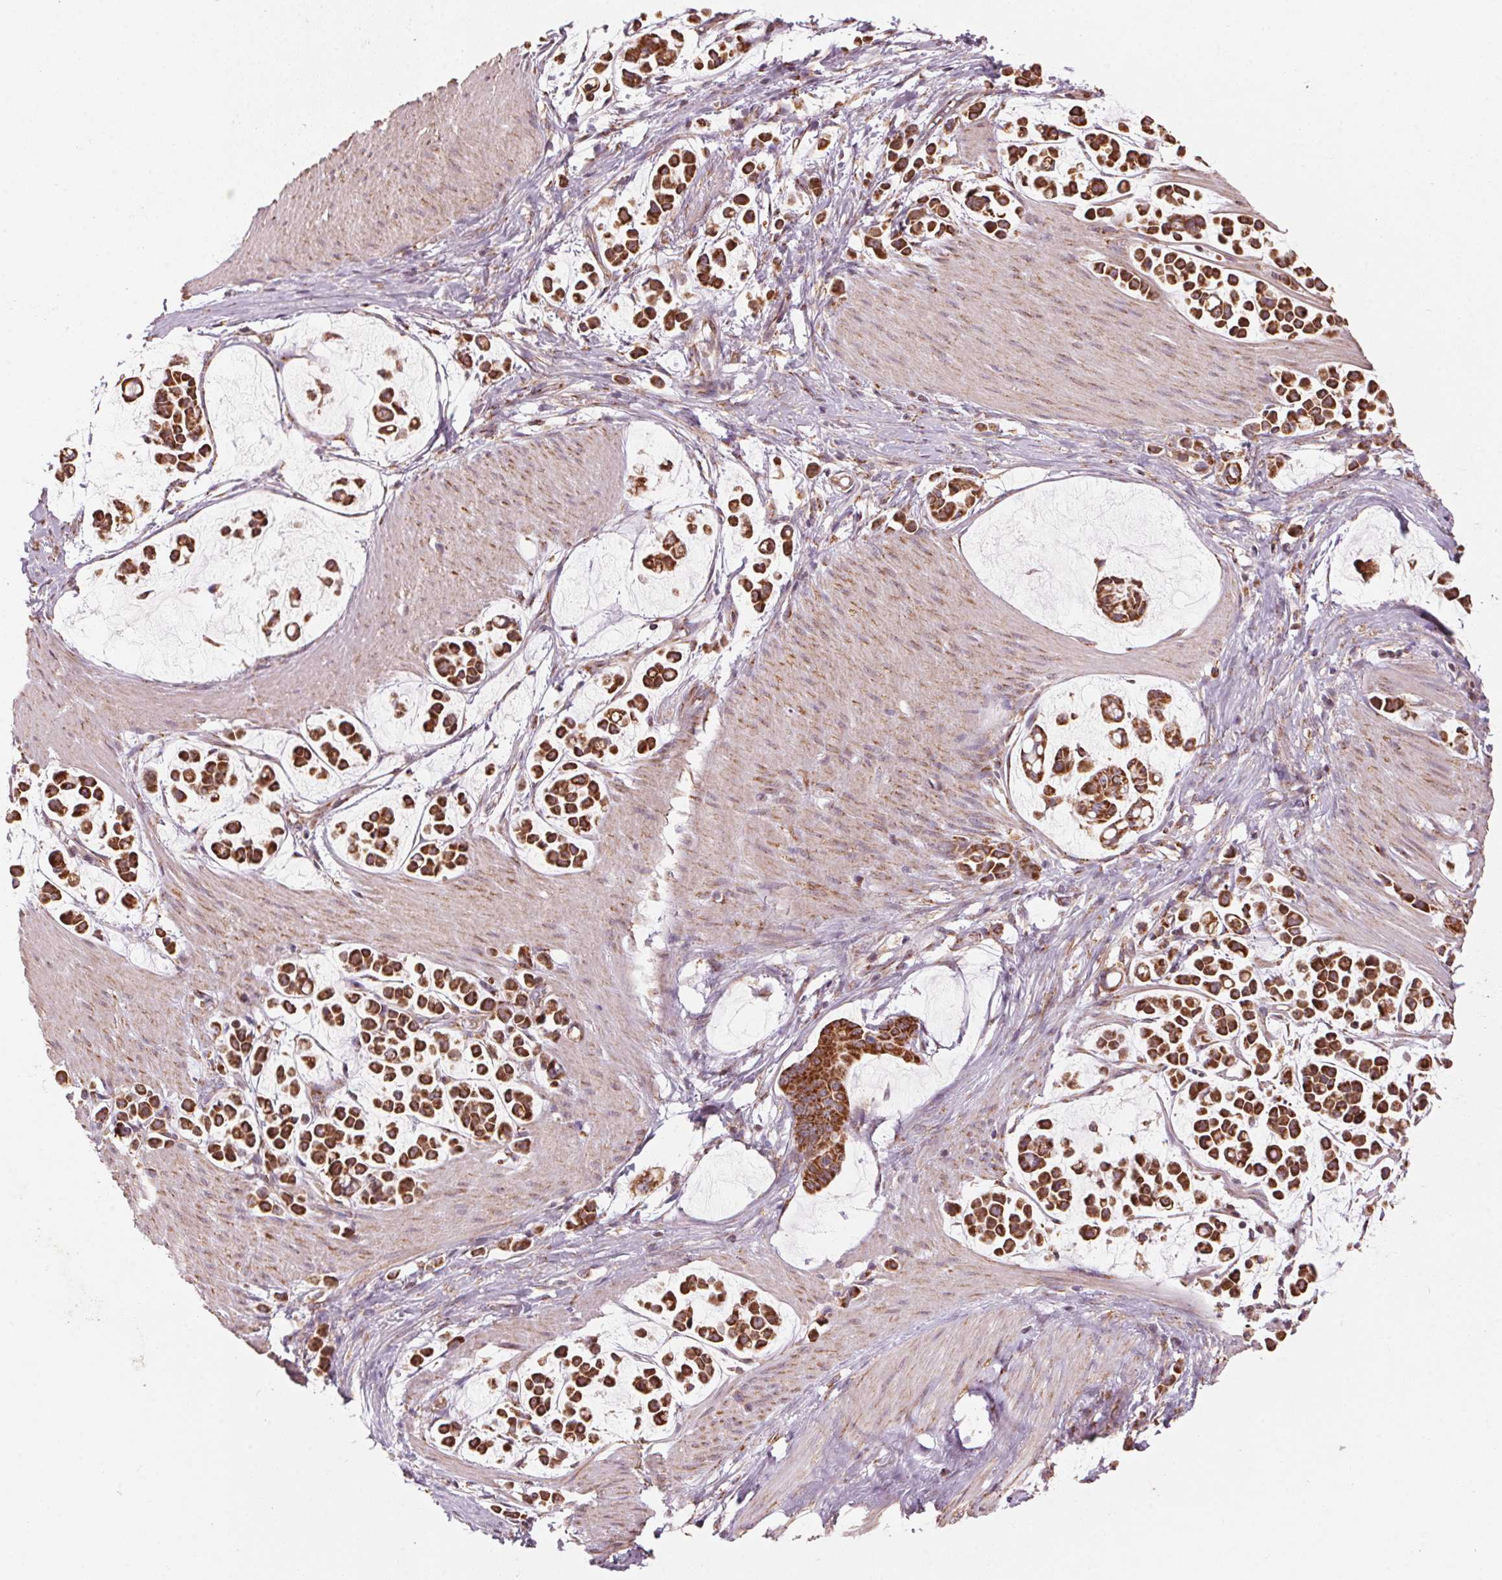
{"staining": {"intensity": "strong", "quantity": ">75%", "location": "cytoplasmic/membranous"}, "tissue": "stomach cancer", "cell_type": "Tumor cells", "image_type": "cancer", "snomed": [{"axis": "morphology", "description": "Adenocarcinoma, NOS"}, {"axis": "topography", "description": "Stomach"}], "caption": "The micrograph demonstrates immunohistochemical staining of stomach adenocarcinoma. There is strong cytoplasmic/membranous positivity is identified in about >75% of tumor cells. (IHC, brightfield microscopy, high magnification).", "gene": "TOMM70", "patient": {"sex": "male", "age": 82}}